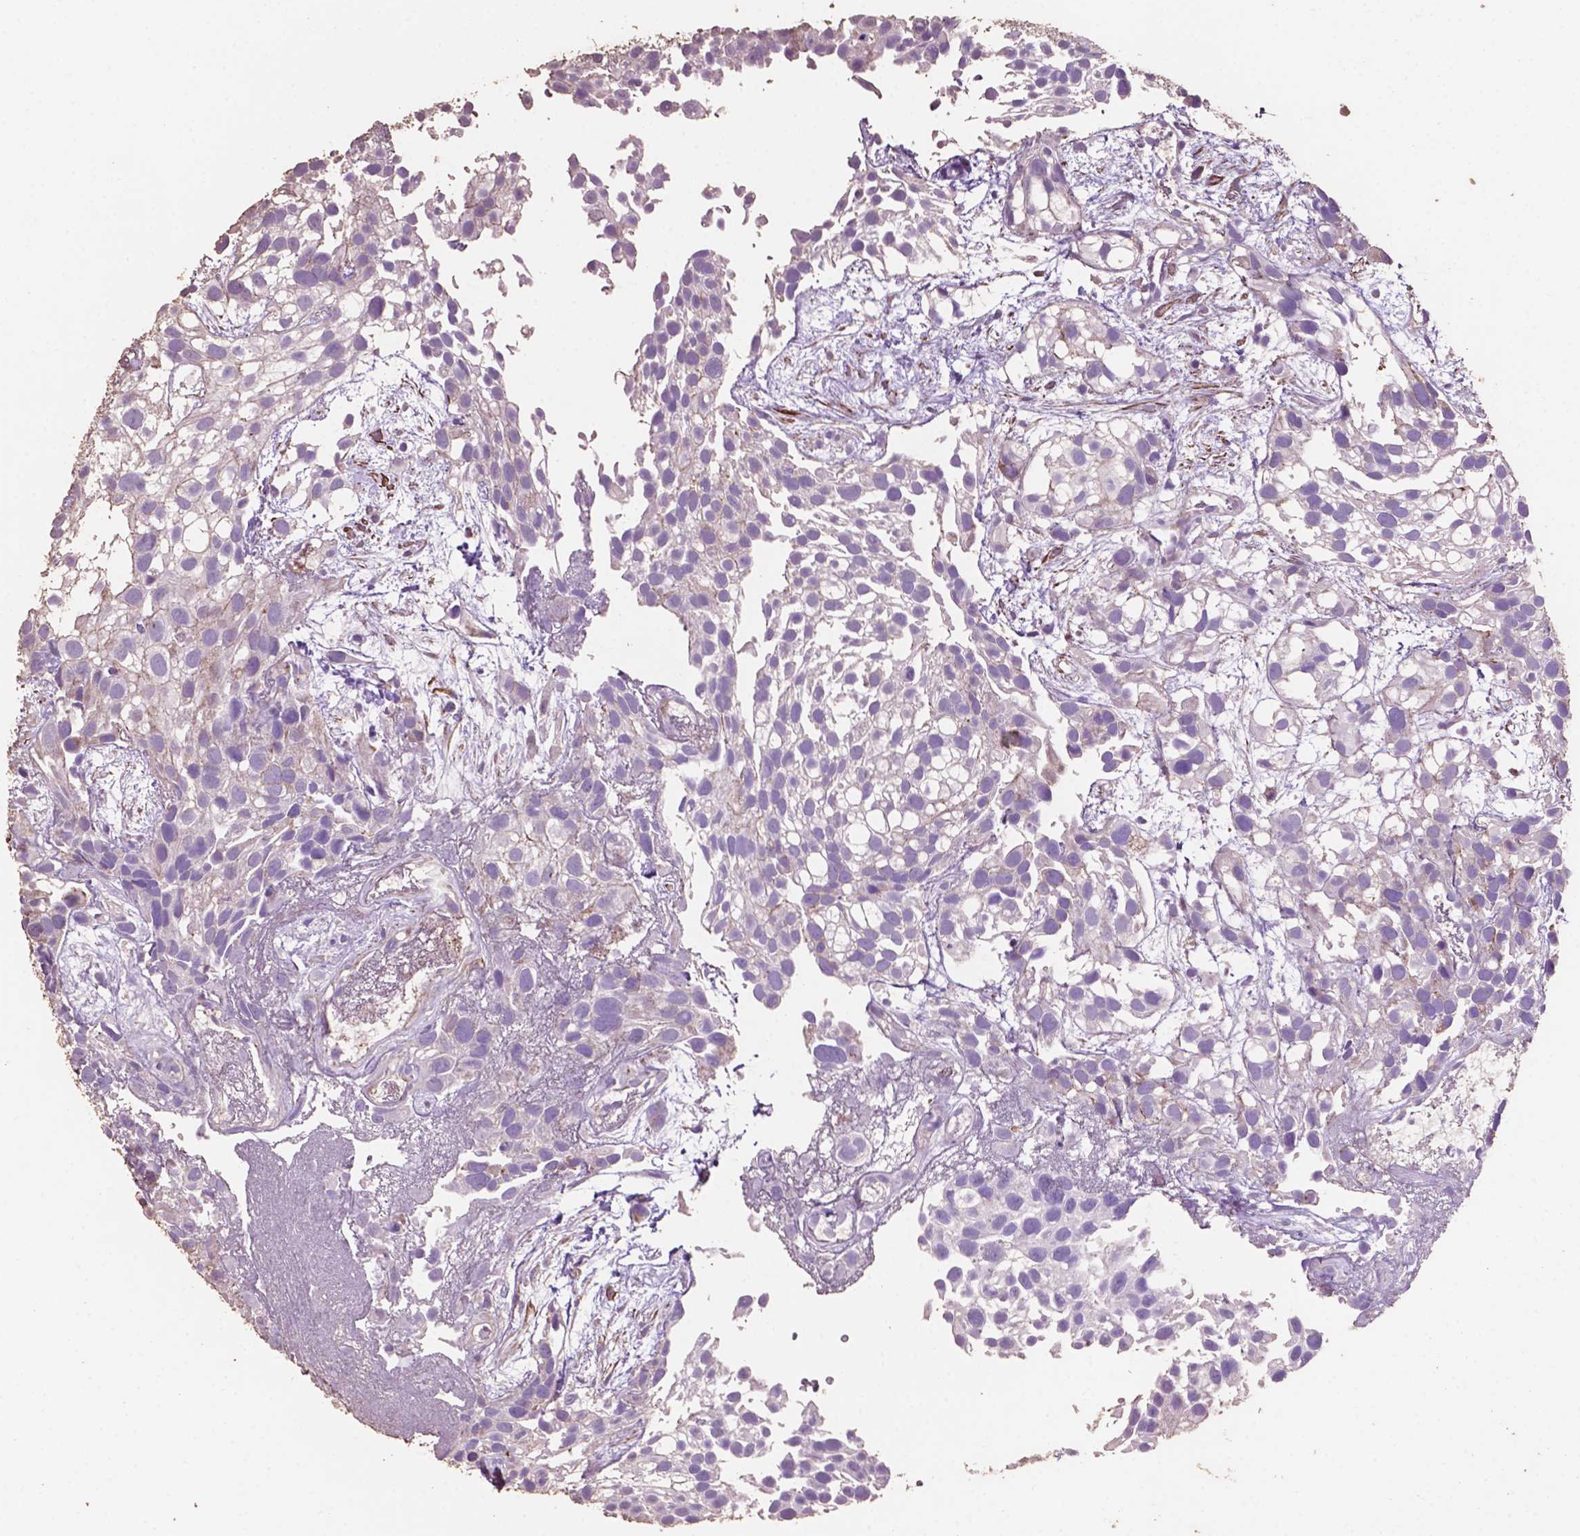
{"staining": {"intensity": "weak", "quantity": "<25%", "location": "cytoplasmic/membranous"}, "tissue": "urothelial cancer", "cell_type": "Tumor cells", "image_type": "cancer", "snomed": [{"axis": "morphology", "description": "Urothelial carcinoma, High grade"}, {"axis": "topography", "description": "Urinary bladder"}], "caption": "The image shows no significant staining in tumor cells of urothelial carcinoma (high-grade).", "gene": "COMMD4", "patient": {"sex": "male", "age": 56}}